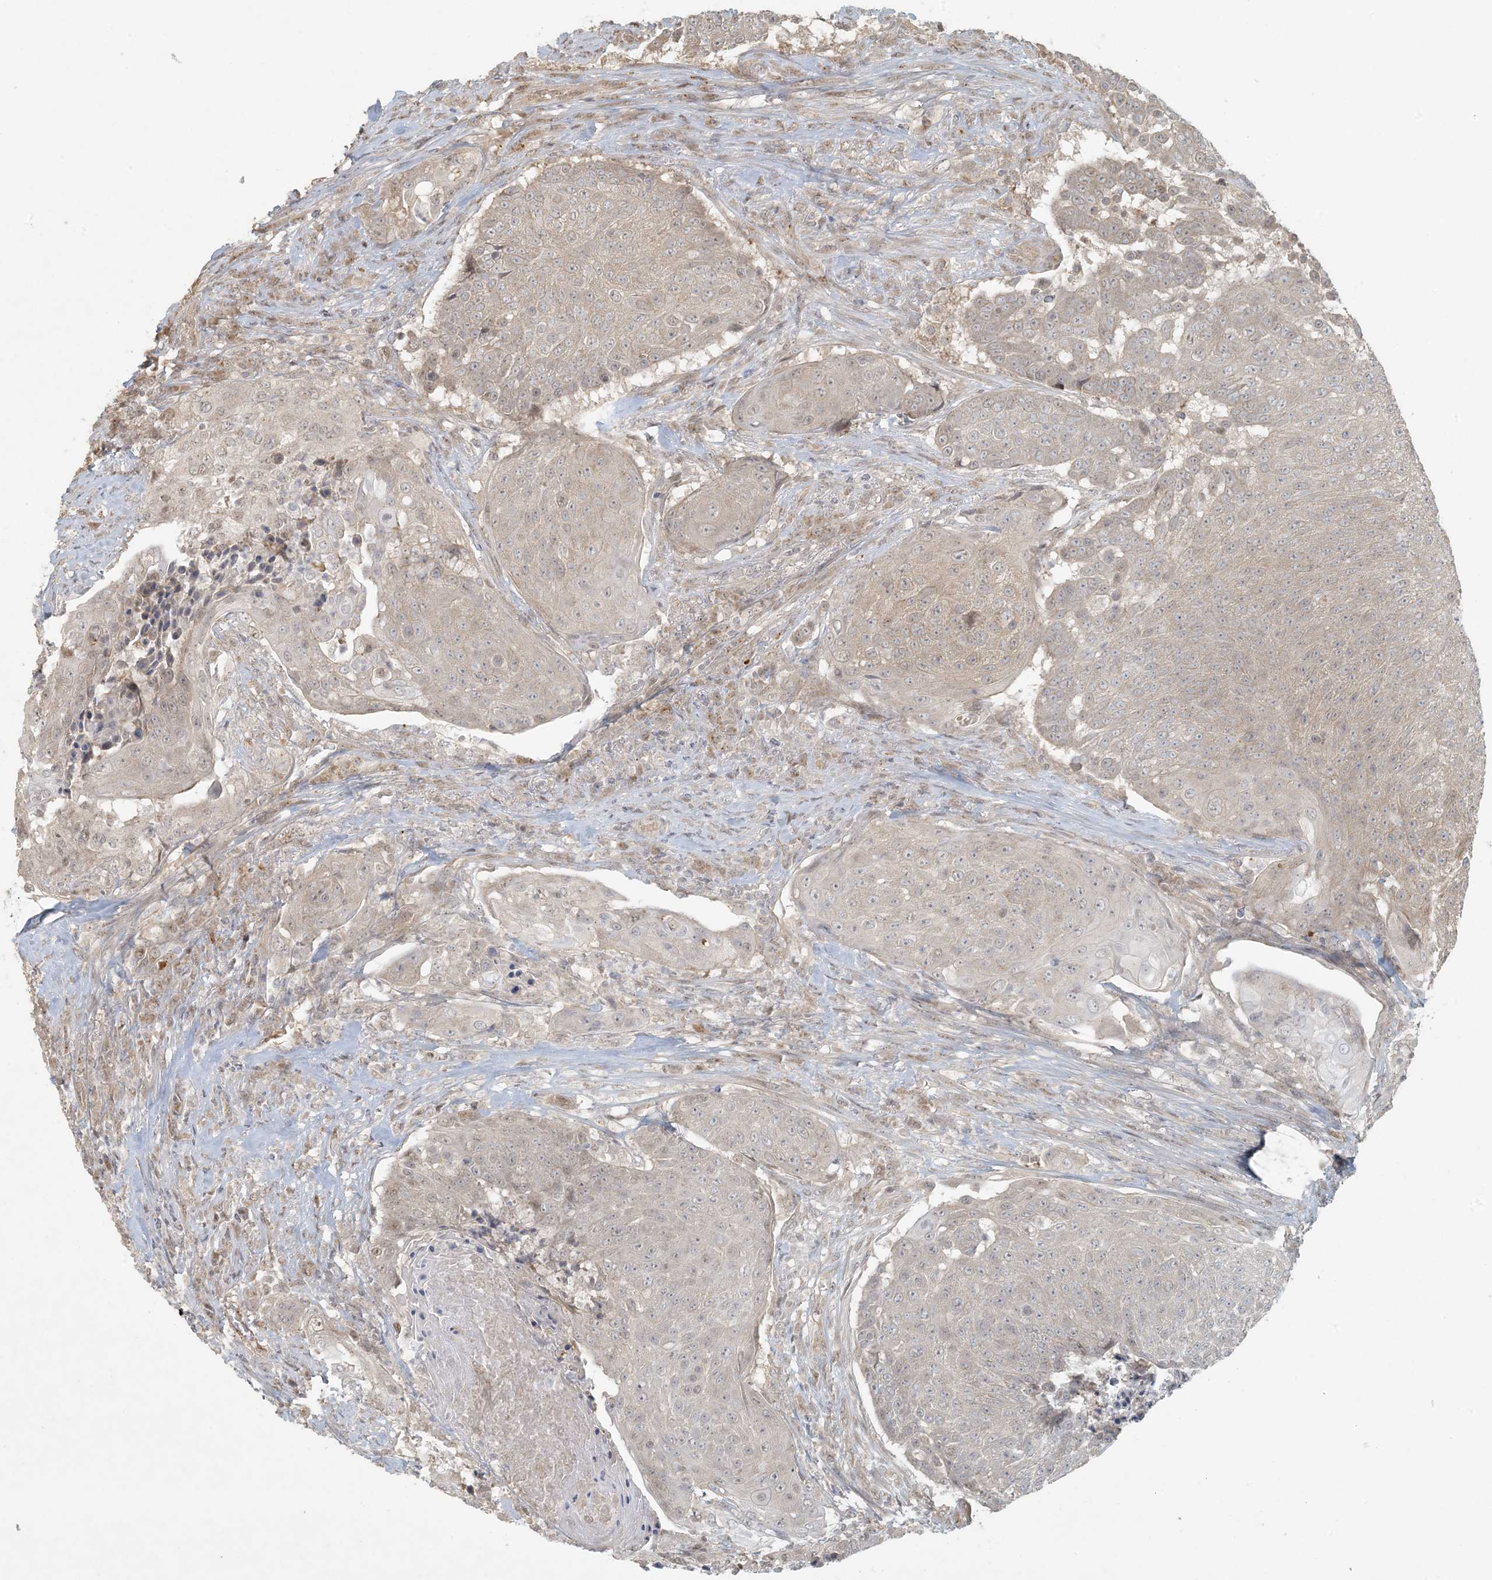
{"staining": {"intensity": "weak", "quantity": "25%-75%", "location": "cytoplasmic/membranous"}, "tissue": "urothelial cancer", "cell_type": "Tumor cells", "image_type": "cancer", "snomed": [{"axis": "morphology", "description": "Urothelial carcinoma, High grade"}, {"axis": "topography", "description": "Urinary bladder"}], "caption": "Human high-grade urothelial carcinoma stained with a brown dye exhibits weak cytoplasmic/membranous positive positivity in about 25%-75% of tumor cells.", "gene": "BCORL1", "patient": {"sex": "female", "age": 63}}